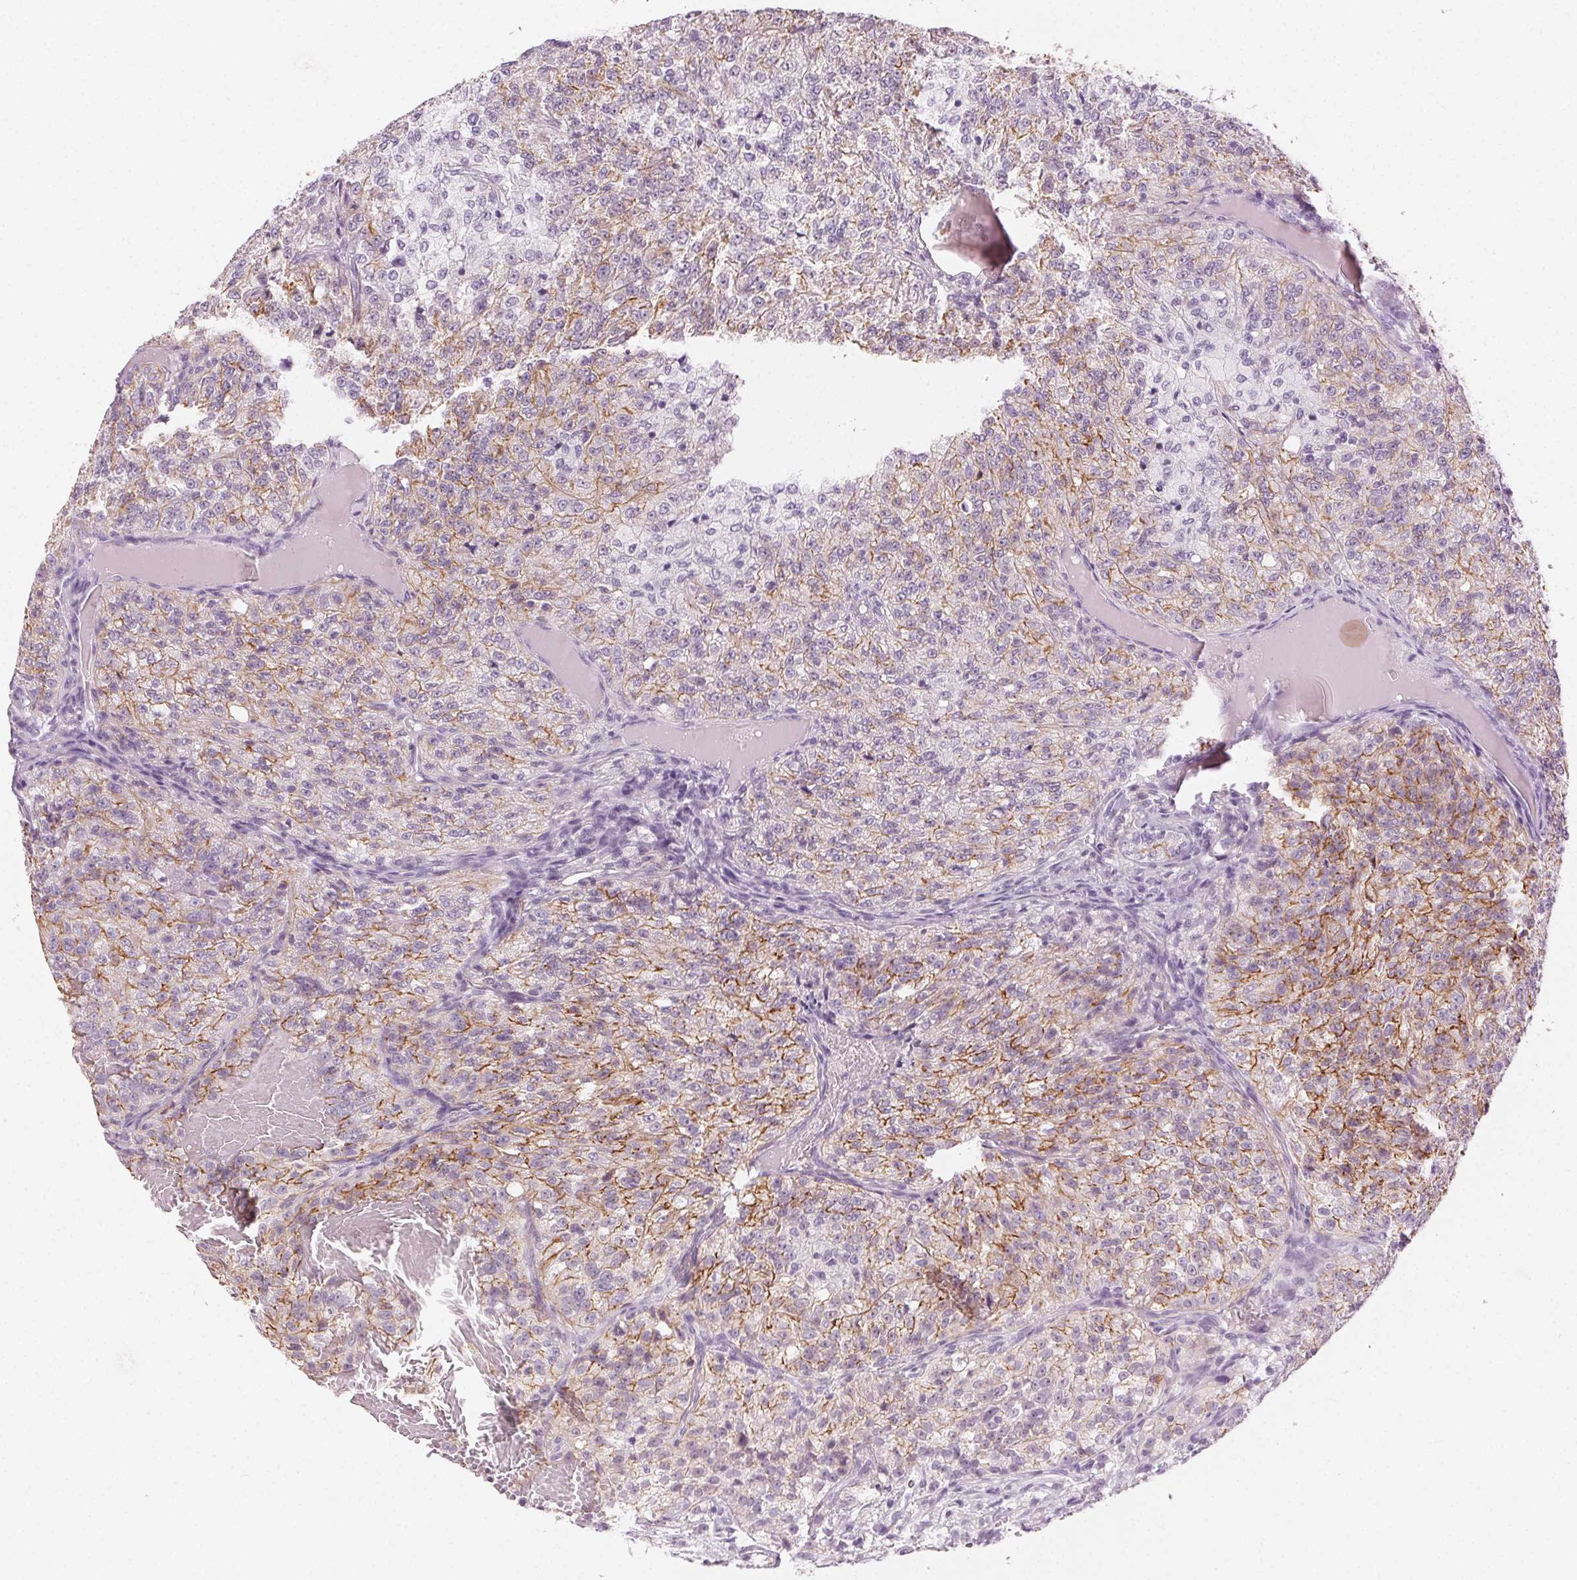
{"staining": {"intensity": "moderate", "quantity": "25%-75%", "location": "cytoplasmic/membranous"}, "tissue": "renal cancer", "cell_type": "Tumor cells", "image_type": "cancer", "snomed": [{"axis": "morphology", "description": "Adenocarcinoma, NOS"}, {"axis": "topography", "description": "Kidney"}], "caption": "Adenocarcinoma (renal) stained for a protein displays moderate cytoplasmic/membranous positivity in tumor cells. (DAB (3,3'-diaminobenzidine) = brown stain, brightfield microscopy at high magnification).", "gene": "AIF1L", "patient": {"sex": "female", "age": 63}}